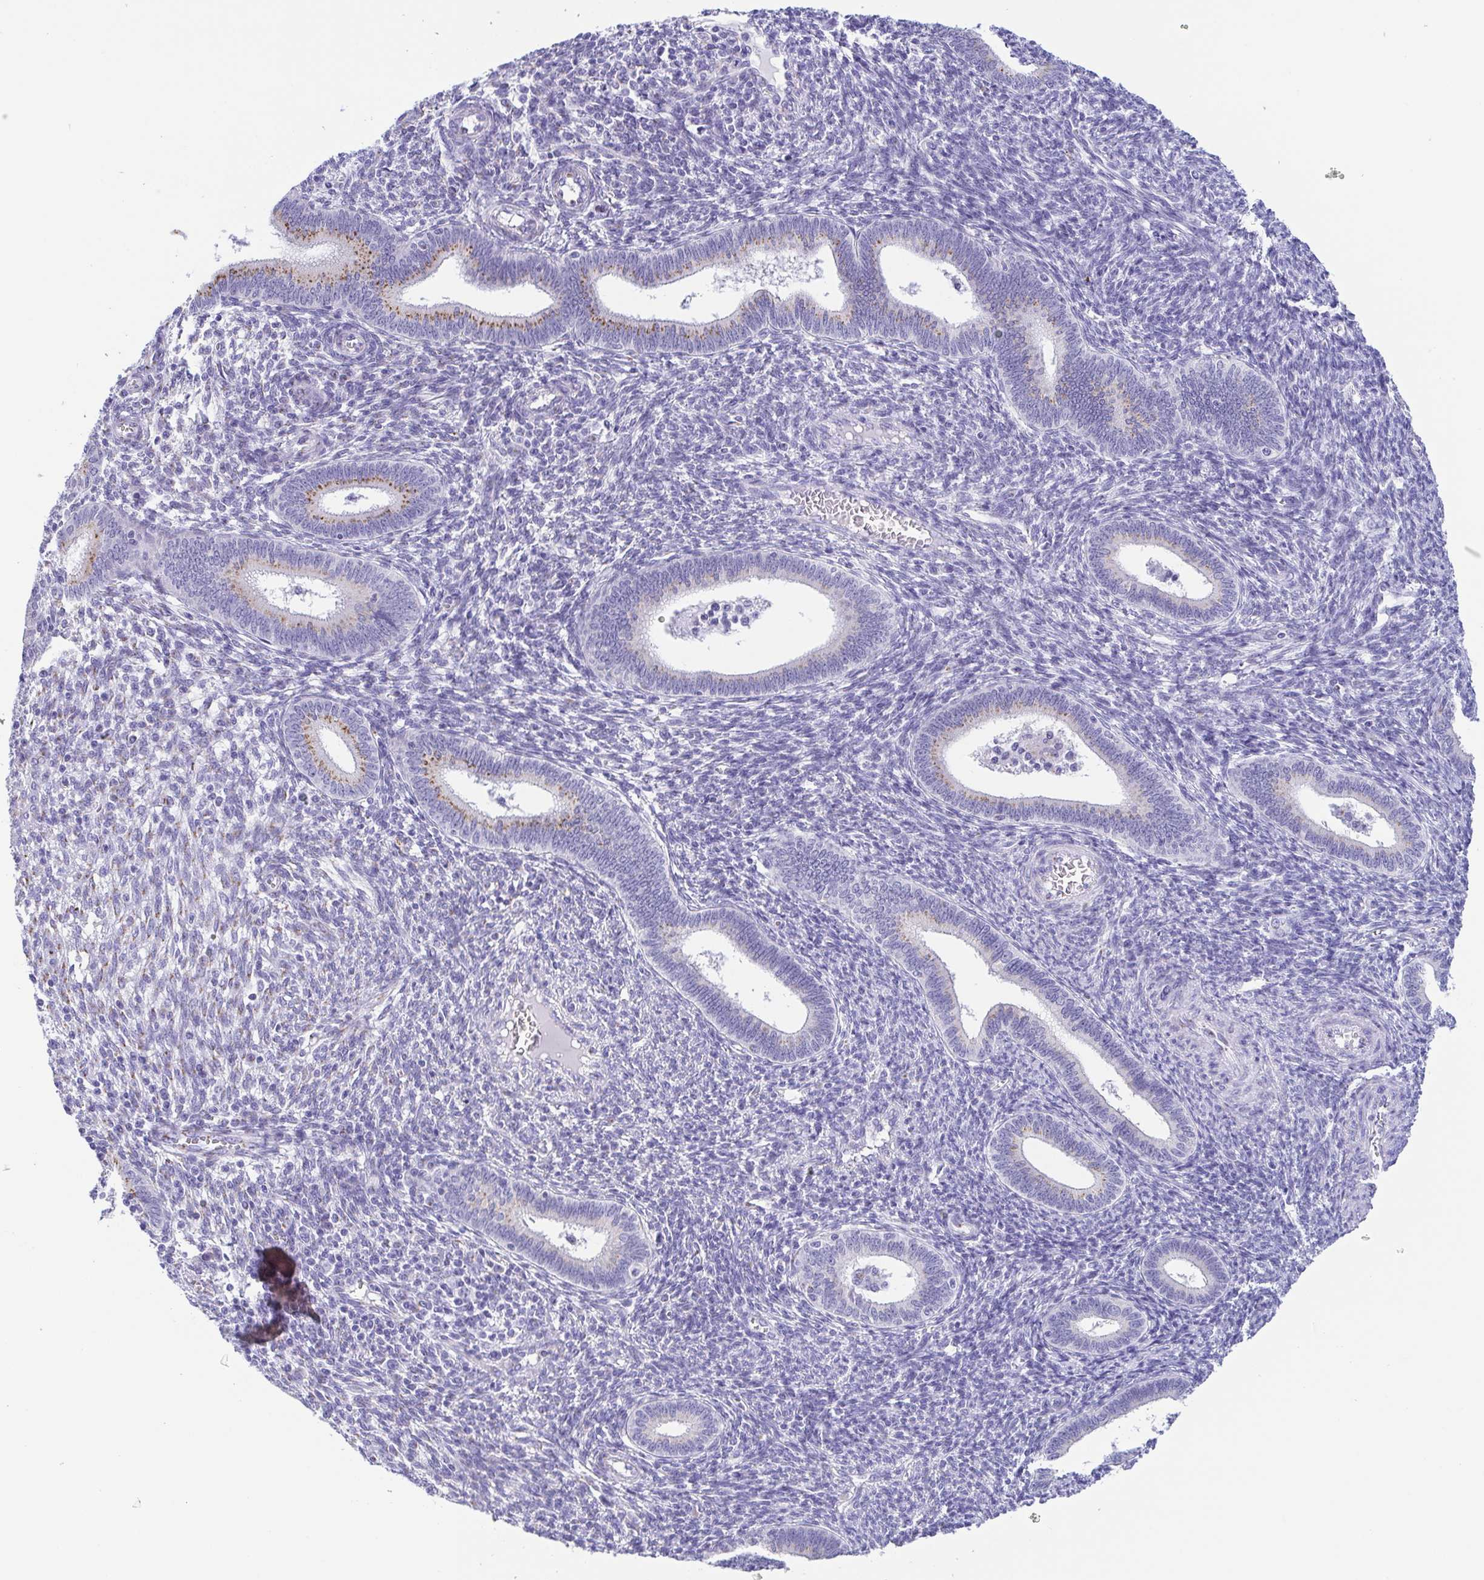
{"staining": {"intensity": "negative", "quantity": "none", "location": "none"}, "tissue": "endometrium", "cell_type": "Cells in endometrial stroma", "image_type": "normal", "snomed": [{"axis": "morphology", "description": "Normal tissue, NOS"}, {"axis": "topography", "description": "Endometrium"}], "caption": "Immunohistochemical staining of normal human endometrium demonstrates no significant staining in cells in endometrial stroma.", "gene": "SULT1B1", "patient": {"sex": "female", "age": 41}}